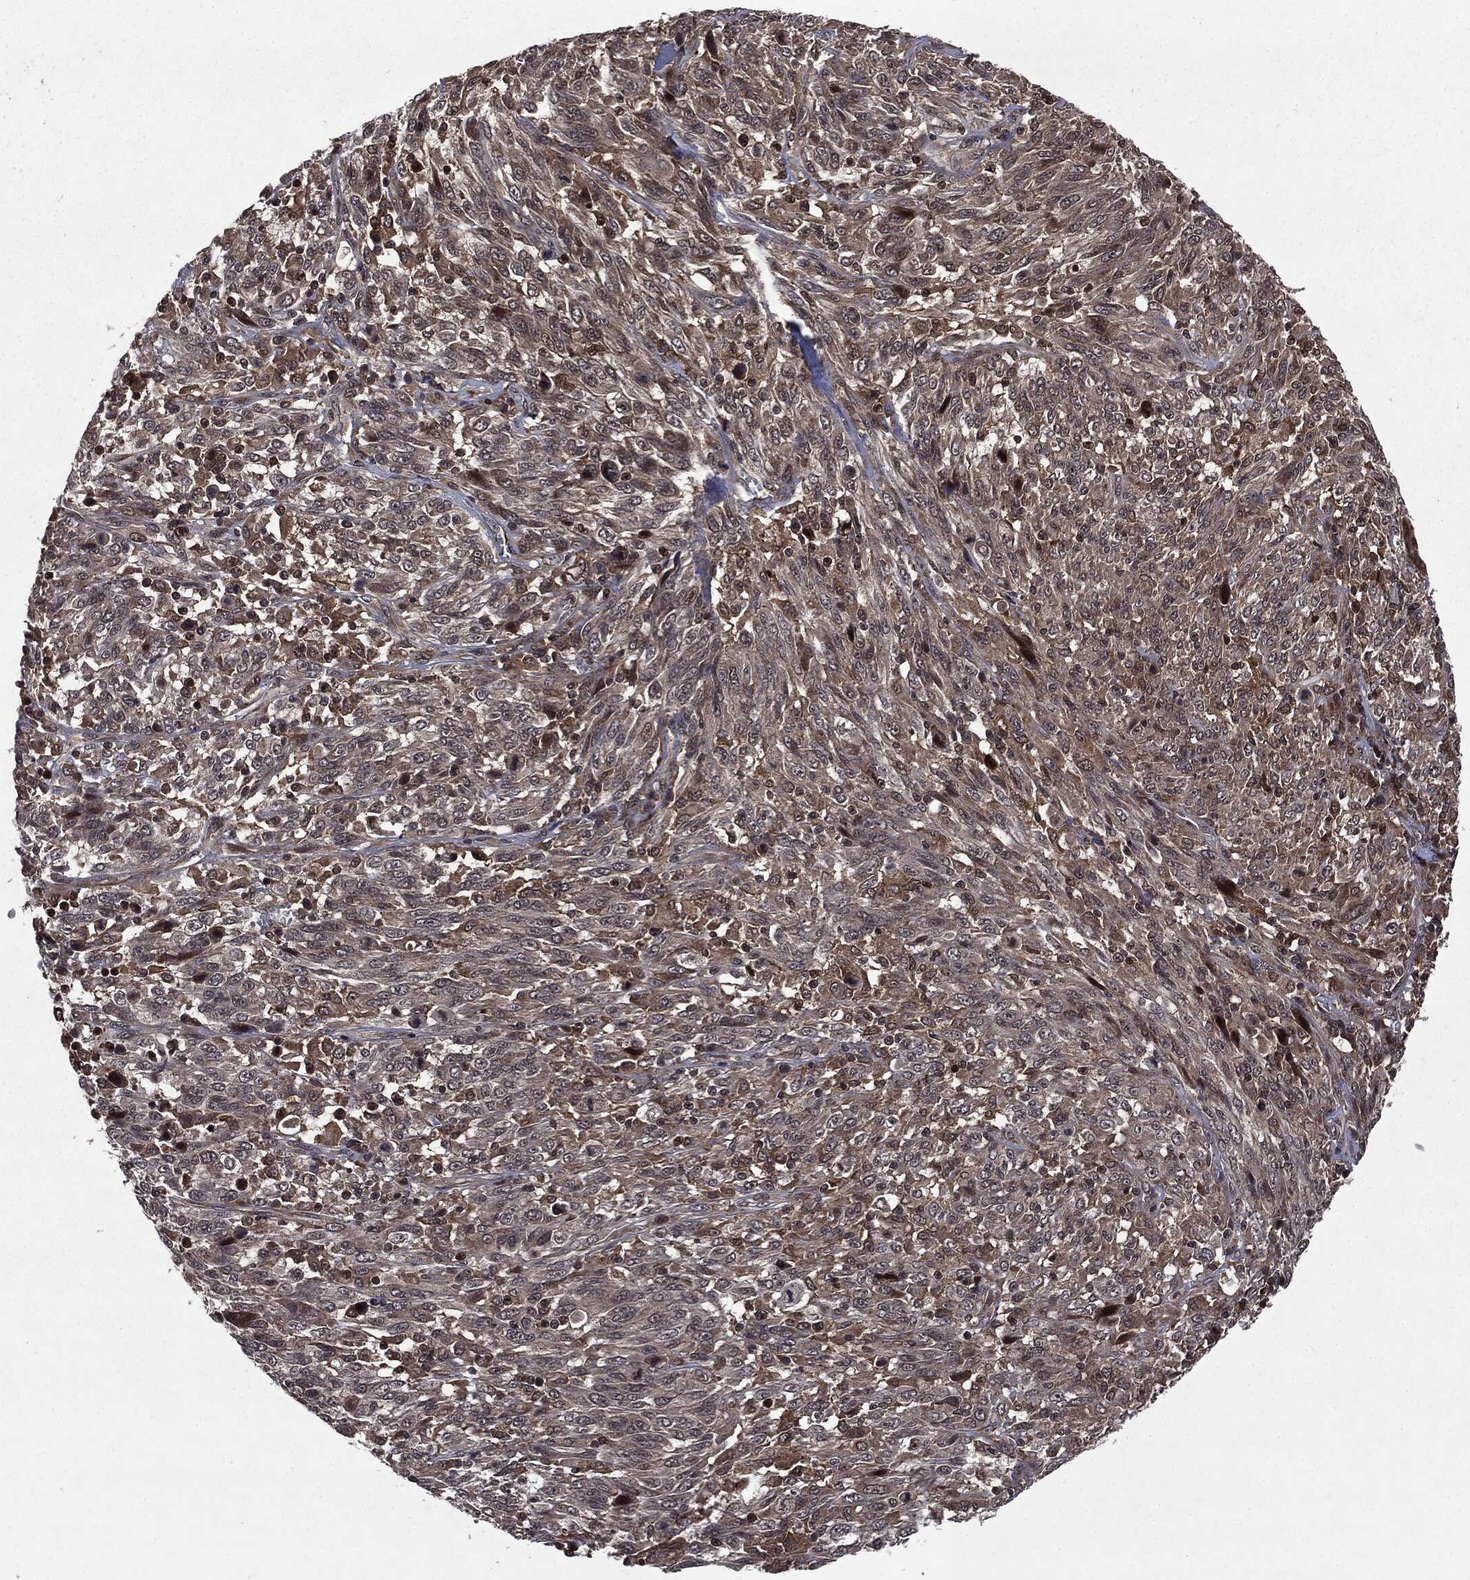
{"staining": {"intensity": "moderate", "quantity": "25%-75%", "location": "cytoplasmic/membranous"}, "tissue": "melanoma", "cell_type": "Tumor cells", "image_type": "cancer", "snomed": [{"axis": "morphology", "description": "Malignant melanoma, NOS"}, {"axis": "topography", "description": "Skin"}], "caption": "A brown stain highlights moderate cytoplasmic/membranous positivity of a protein in melanoma tumor cells.", "gene": "STAU2", "patient": {"sex": "female", "age": 91}}